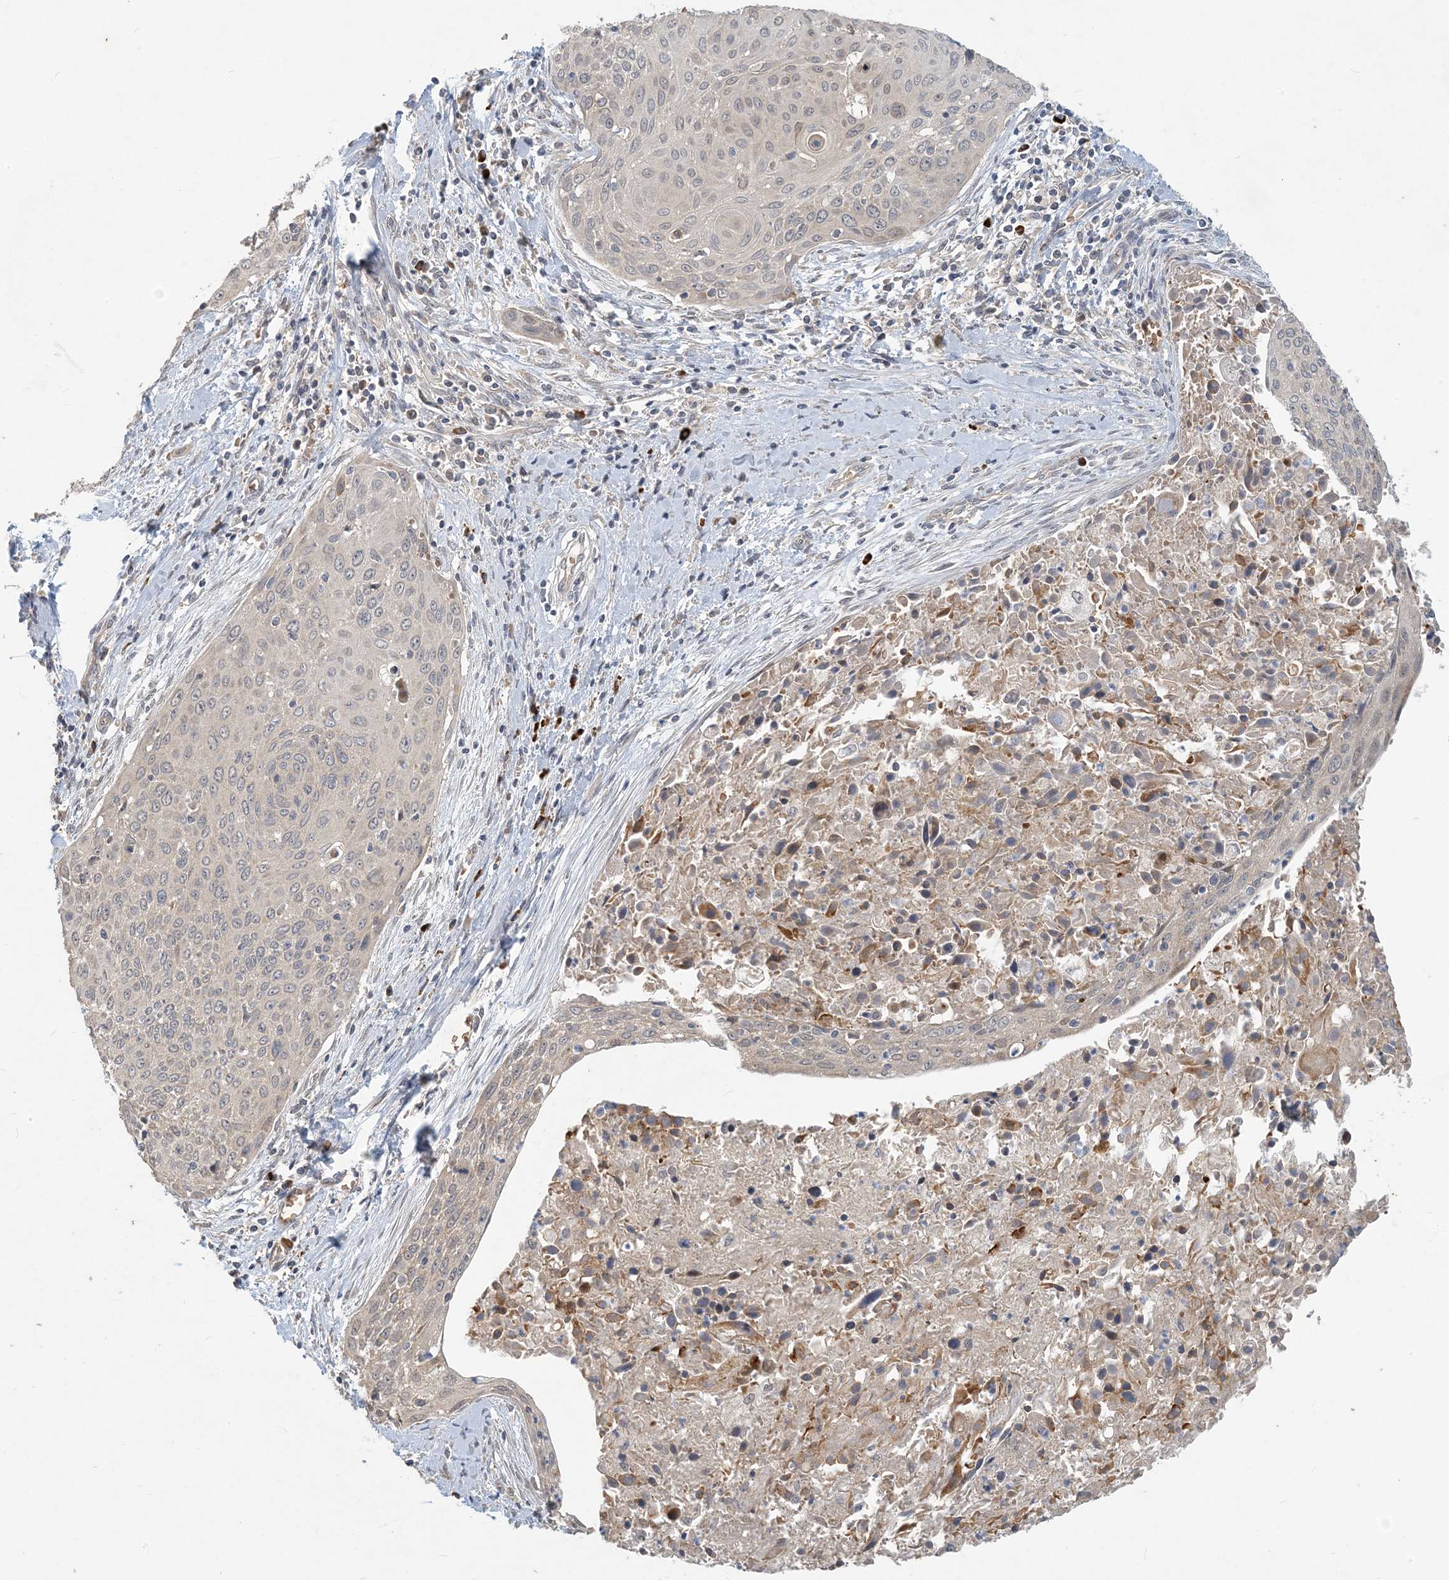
{"staining": {"intensity": "negative", "quantity": "none", "location": "none"}, "tissue": "cervical cancer", "cell_type": "Tumor cells", "image_type": "cancer", "snomed": [{"axis": "morphology", "description": "Squamous cell carcinoma, NOS"}, {"axis": "topography", "description": "Cervix"}], "caption": "IHC histopathology image of neoplastic tissue: human cervical cancer stained with DAB demonstrates no significant protein positivity in tumor cells. (DAB IHC visualized using brightfield microscopy, high magnification).", "gene": "PUSL1", "patient": {"sex": "female", "age": 55}}